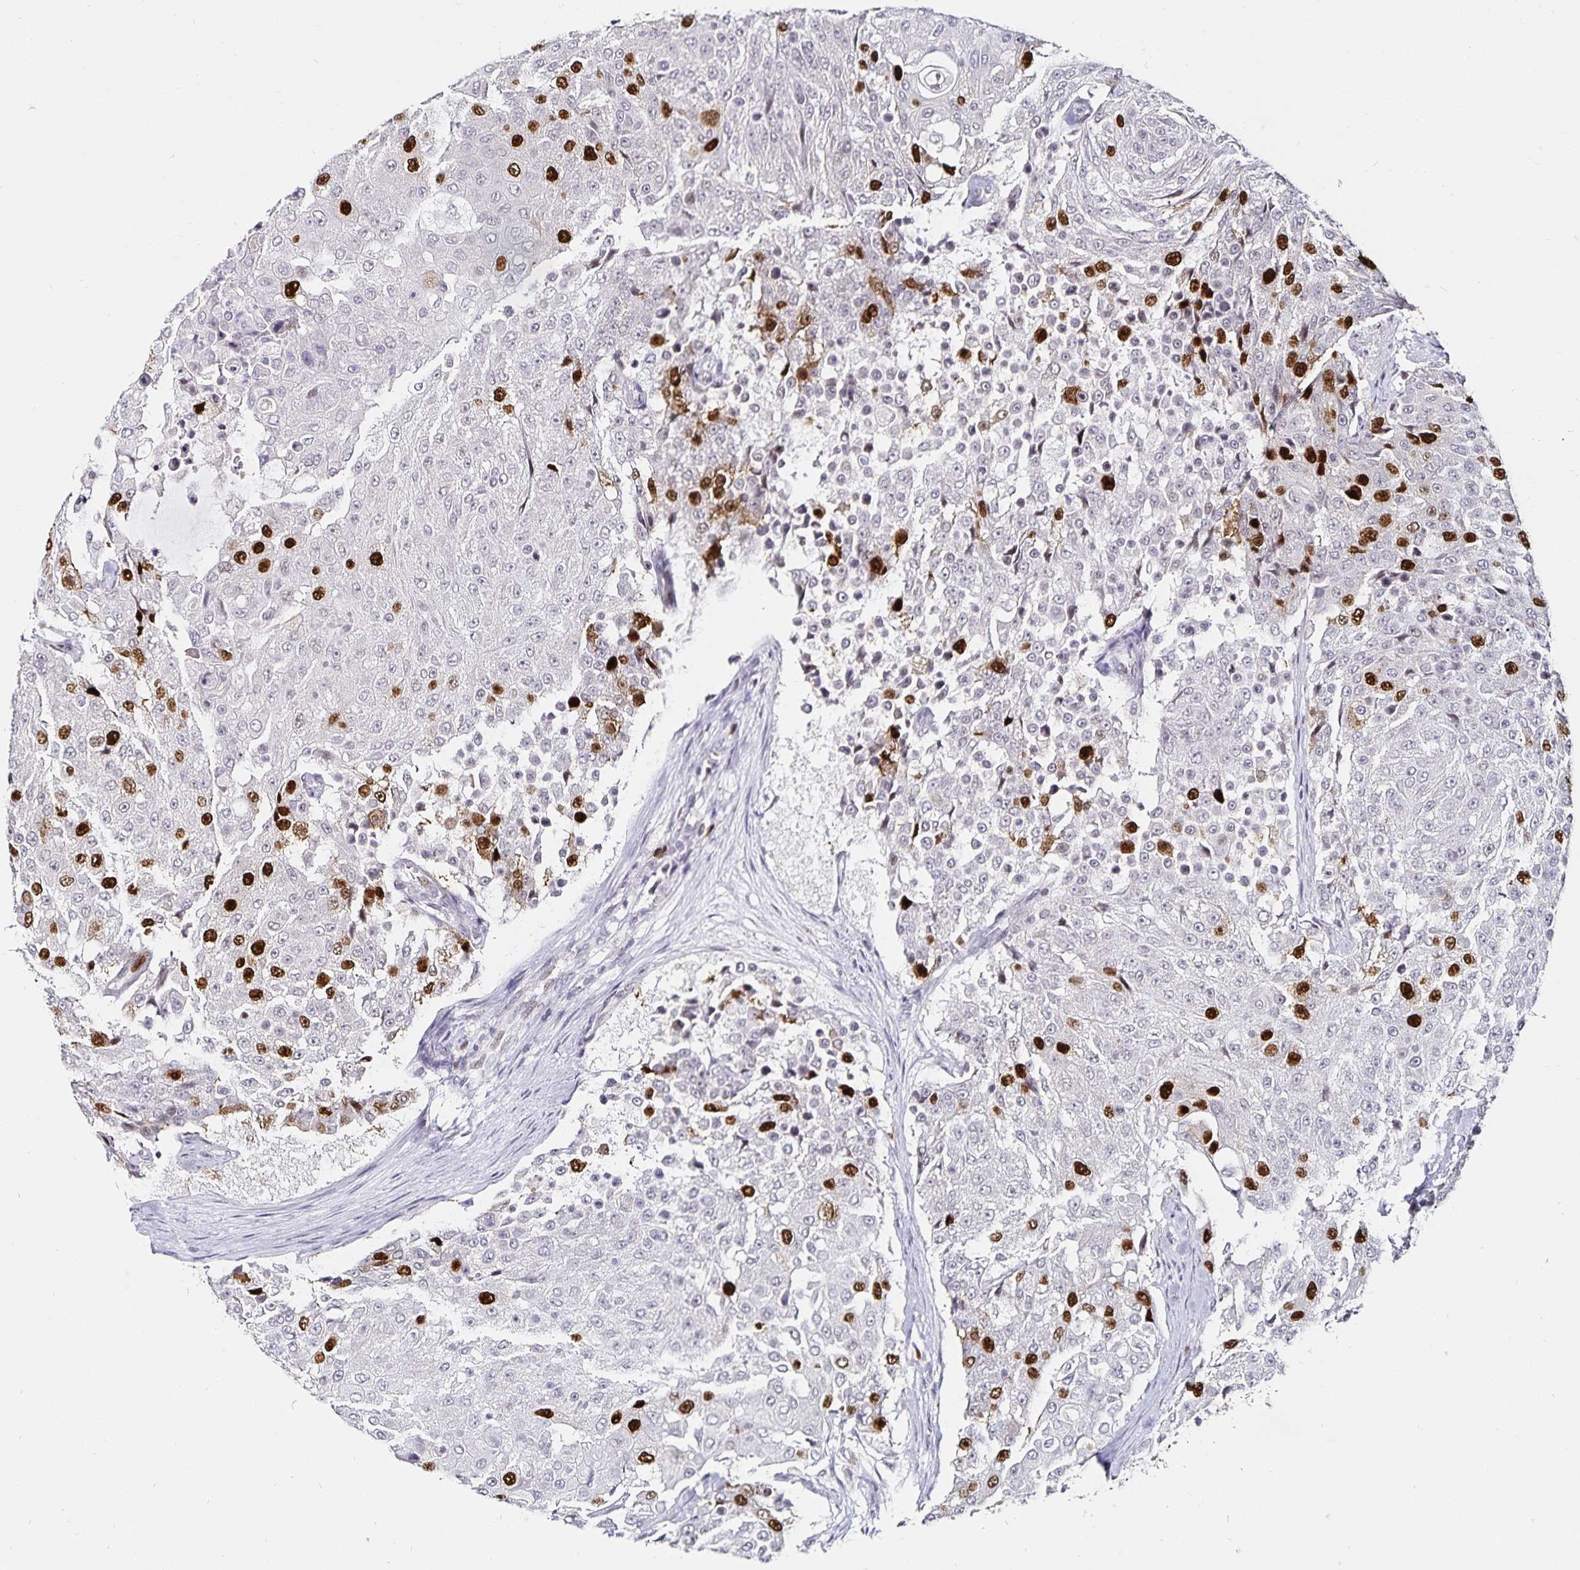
{"staining": {"intensity": "strong", "quantity": "25%-75%", "location": "nuclear"}, "tissue": "urothelial cancer", "cell_type": "Tumor cells", "image_type": "cancer", "snomed": [{"axis": "morphology", "description": "Urothelial carcinoma, High grade"}, {"axis": "topography", "description": "Urinary bladder"}], "caption": "Immunohistochemical staining of high-grade urothelial carcinoma demonstrates high levels of strong nuclear protein positivity in approximately 25%-75% of tumor cells. Ihc stains the protein in brown and the nuclei are stained blue.", "gene": "ANLN", "patient": {"sex": "female", "age": 63}}